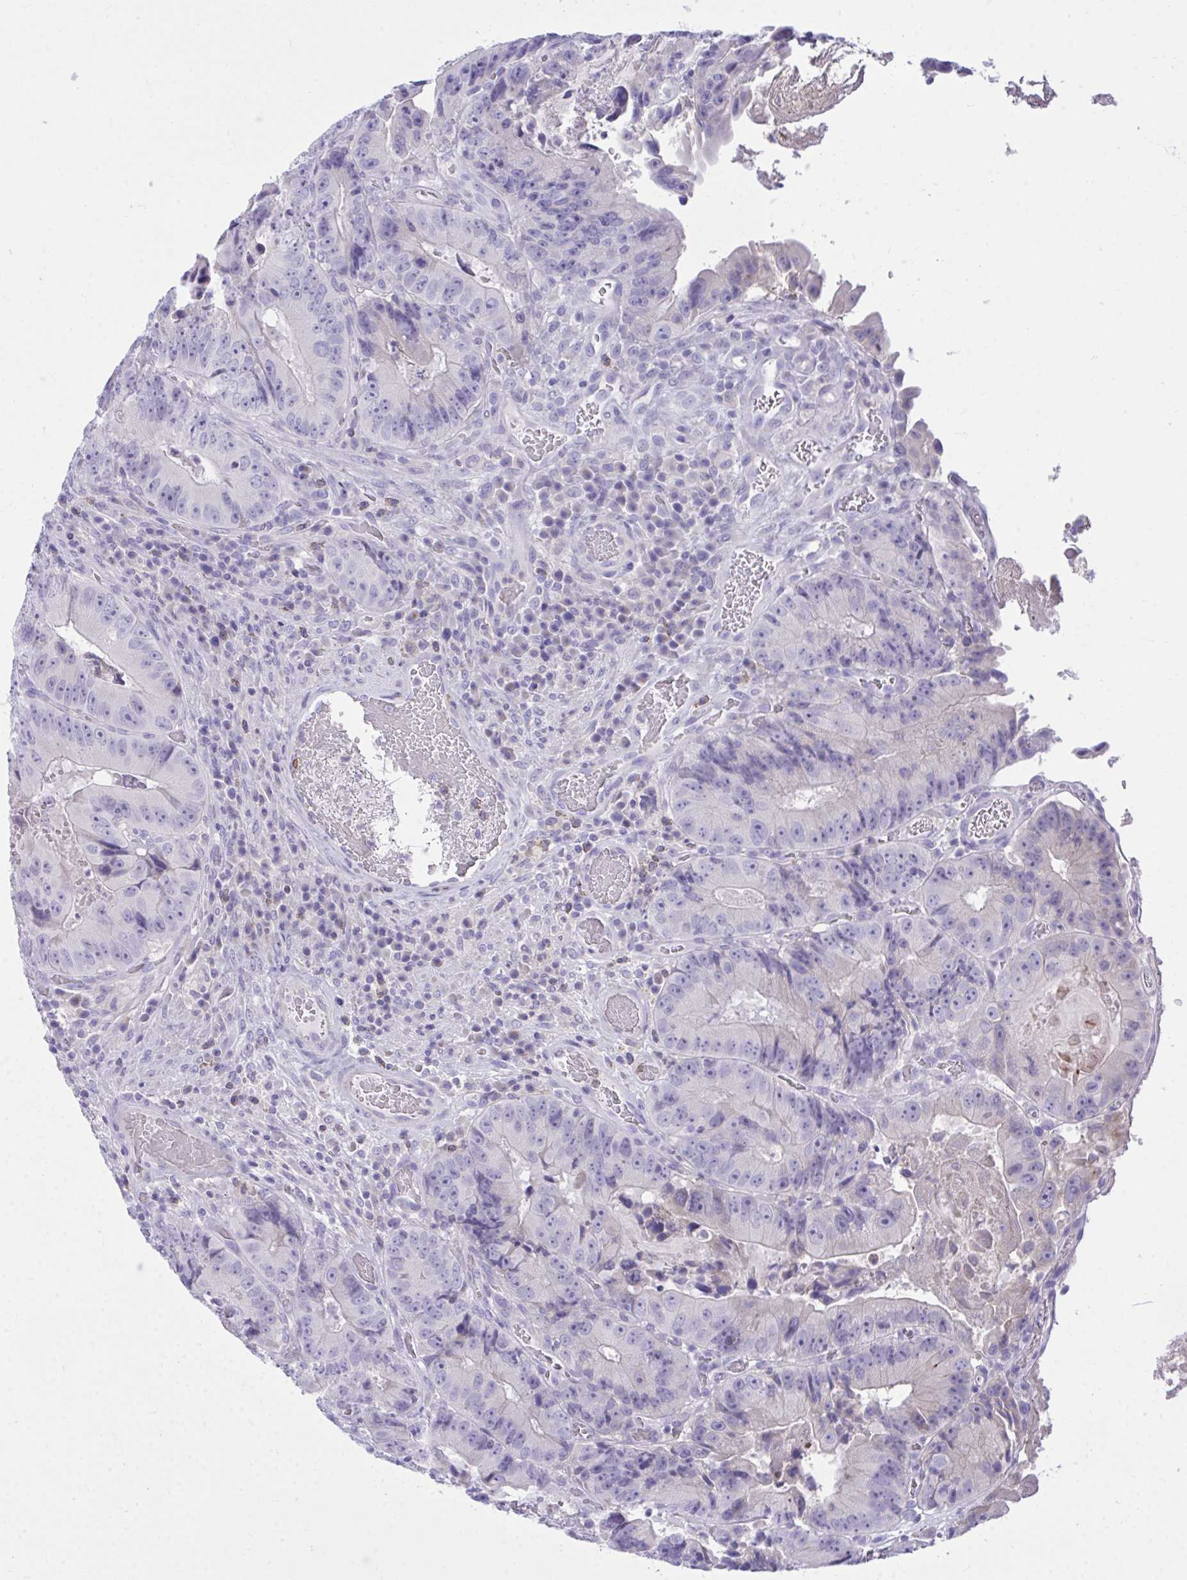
{"staining": {"intensity": "negative", "quantity": "none", "location": "none"}, "tissue": "colorectal cancer", "cell_type": "Tumor cells", "image_type": "cancer", "snomed": [{"axis": "morphology", "description": "Adenocarcinoma, NOS"}, {"axis": "topography", "description": "Colon"}], "caption": "Immunohistochemical staining of human colorectal cancer (adenocarcinoma) demonstrates no significant positivity in tumor cells.", "gene": "PLEKHH1", "patient": {"sex": "female", "age": 86}}